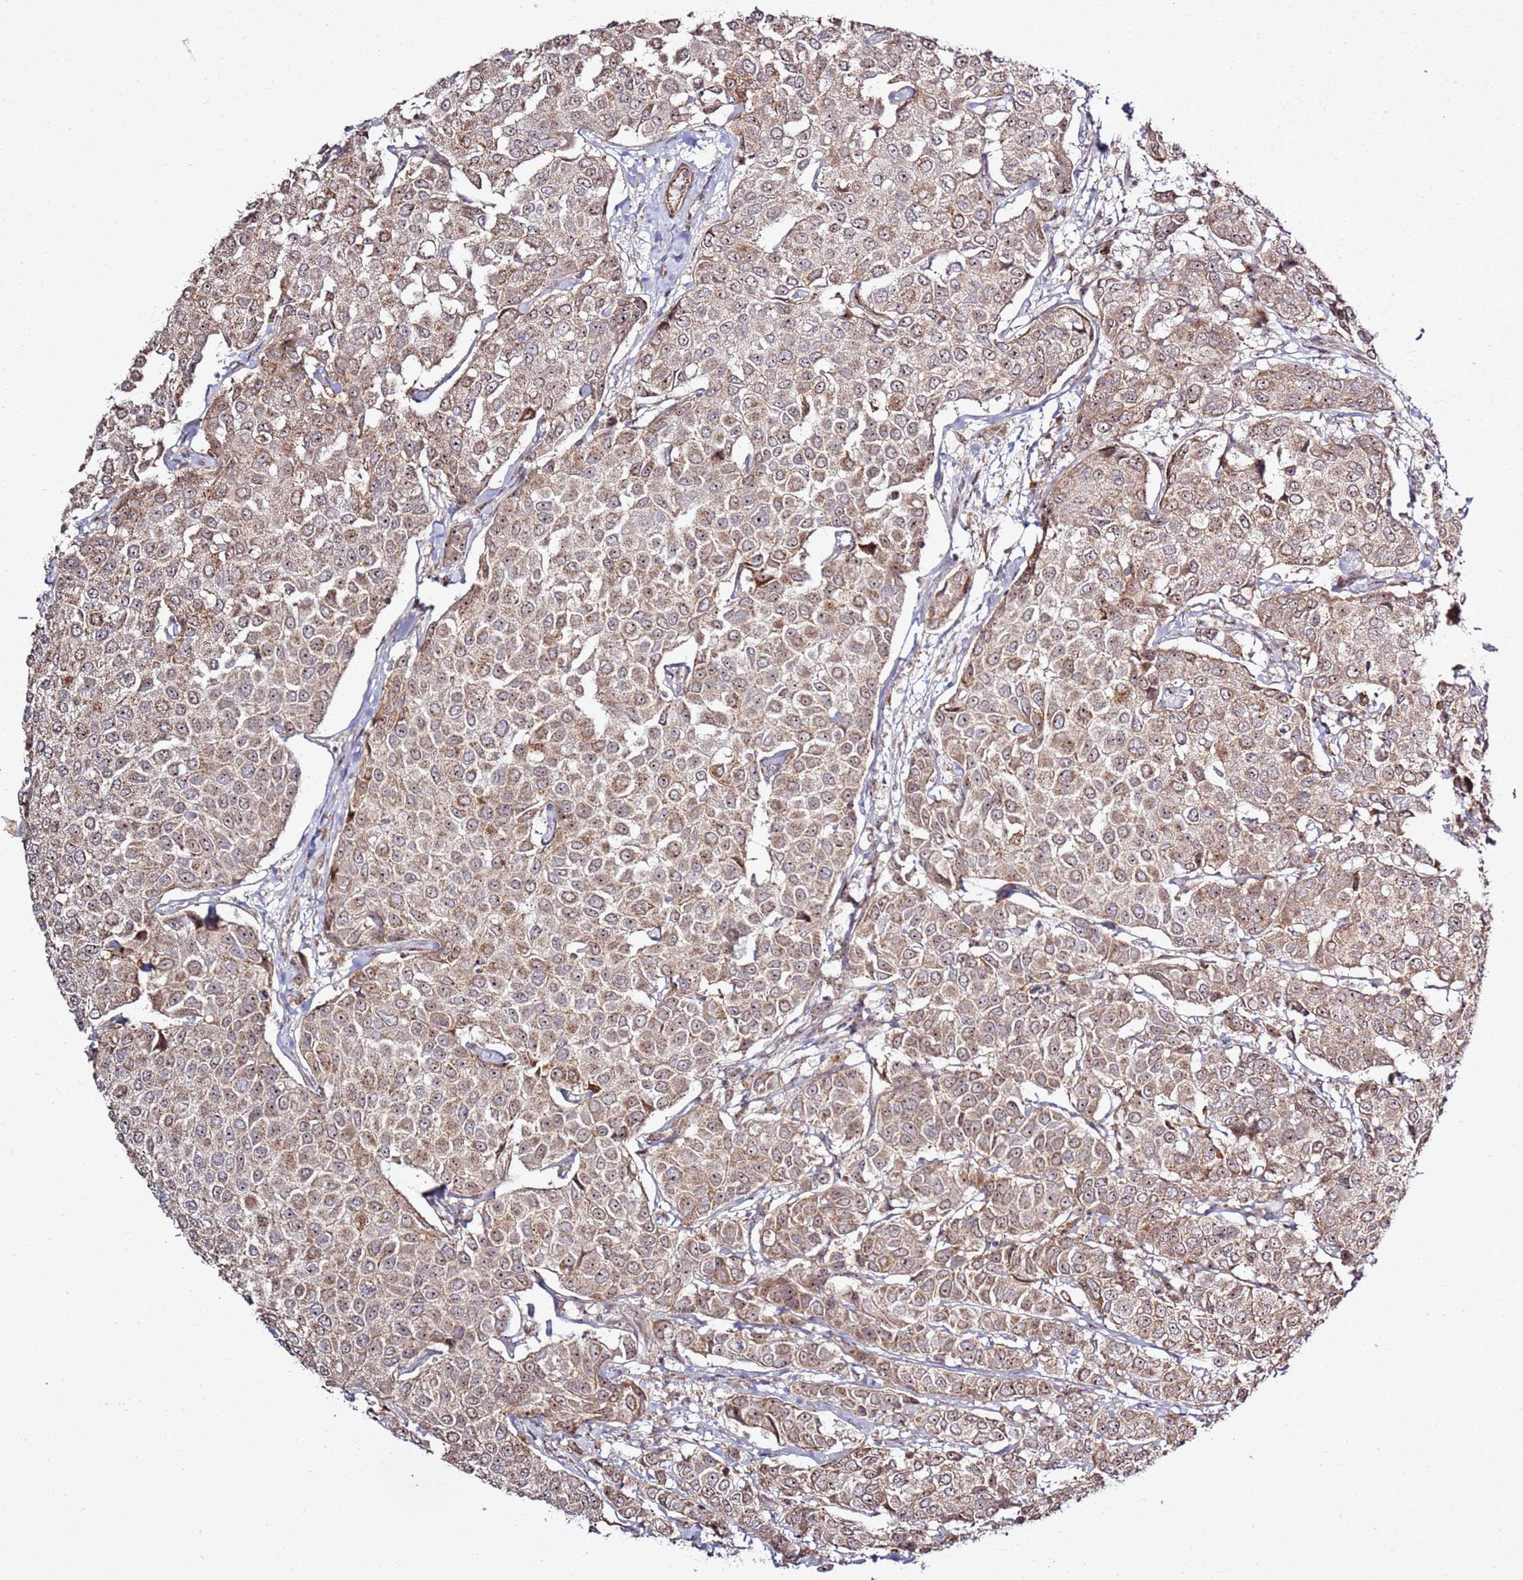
{"staining": {"intensity": "weak", "quantity": ">75%", "location": "cytoplasmic/membranous,nuclear"}, "tissue": "breast cancer", "cell_type": "Tumor cells", "image_type": "cancer", "snomed": [{"axis": "morphology", "description": "Duct carcinoma"}, {"axis": "topography", "description": "Breast"}], "caption": "IHC photomicrograph of intraductal carcinoma (breast) stained for a protein (brown), which shows low levels of weak cytoplasmic/membranous and nuclear positivity in about >75% of tumor cells.", "gene": "CNPY1", "patient": {"sex": "female", "age": 55}}